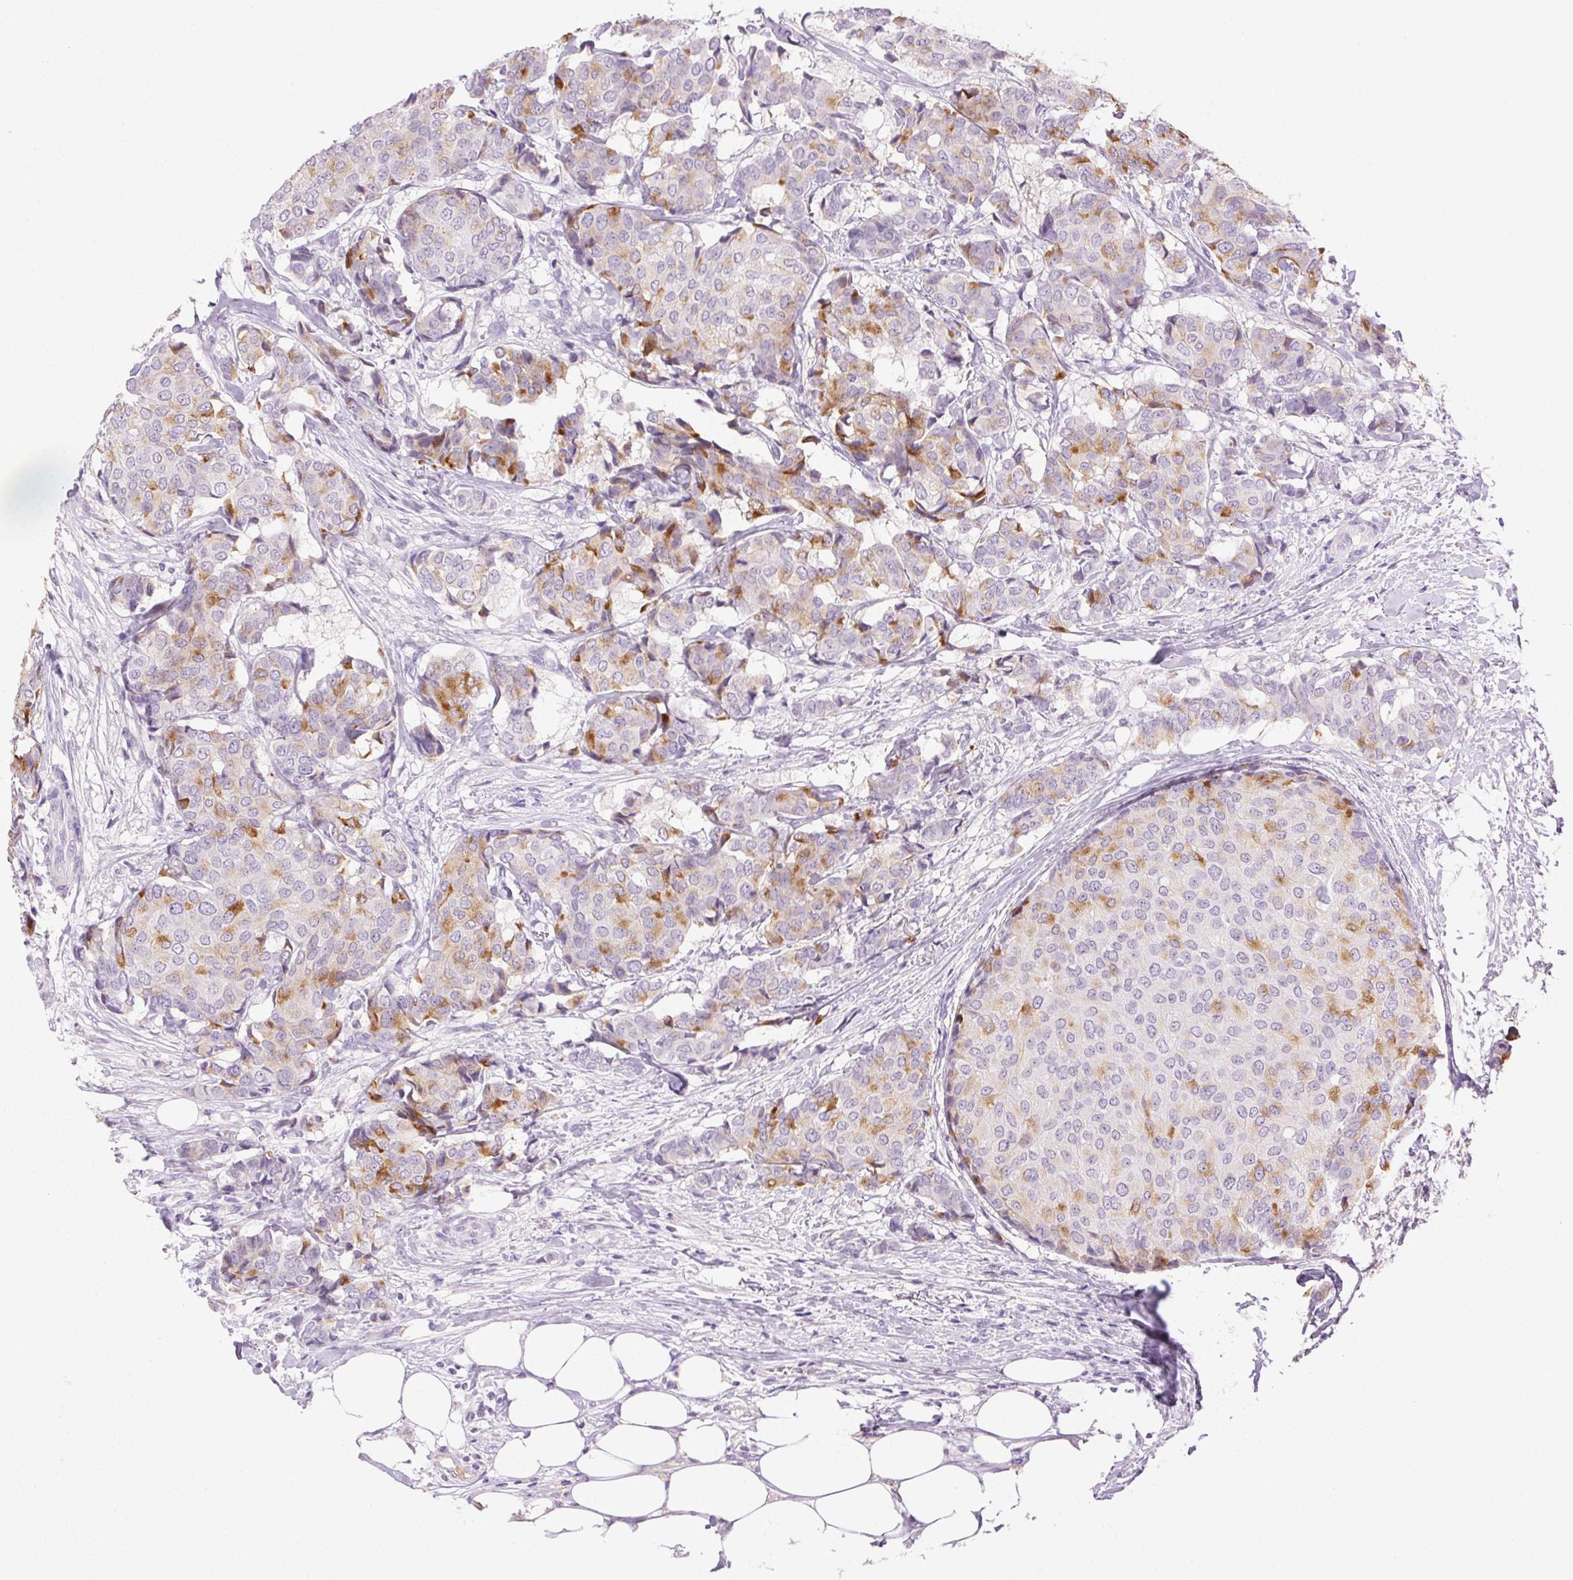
{"staining": {"intensity": "moderate", "quantity": "<25%", "location": "cytoplasmic/membranous"}, "tissue": "breast cancer", "cell_type": "Tumor cells", "image_type": "cancer", "snomed": [{"axis": "morphology", "description": "Duct carcinoma"}, {"axis": "topography", "description": "Breast"}], "caption": "Protein expression analysis of breast intraductal carcinoma exhibits moderate cytoplasmic/membranous staining in approximately <25% of tumor cells.", "gene": "BPIFB2", "patient": {"sex": "female", "age": 75}}